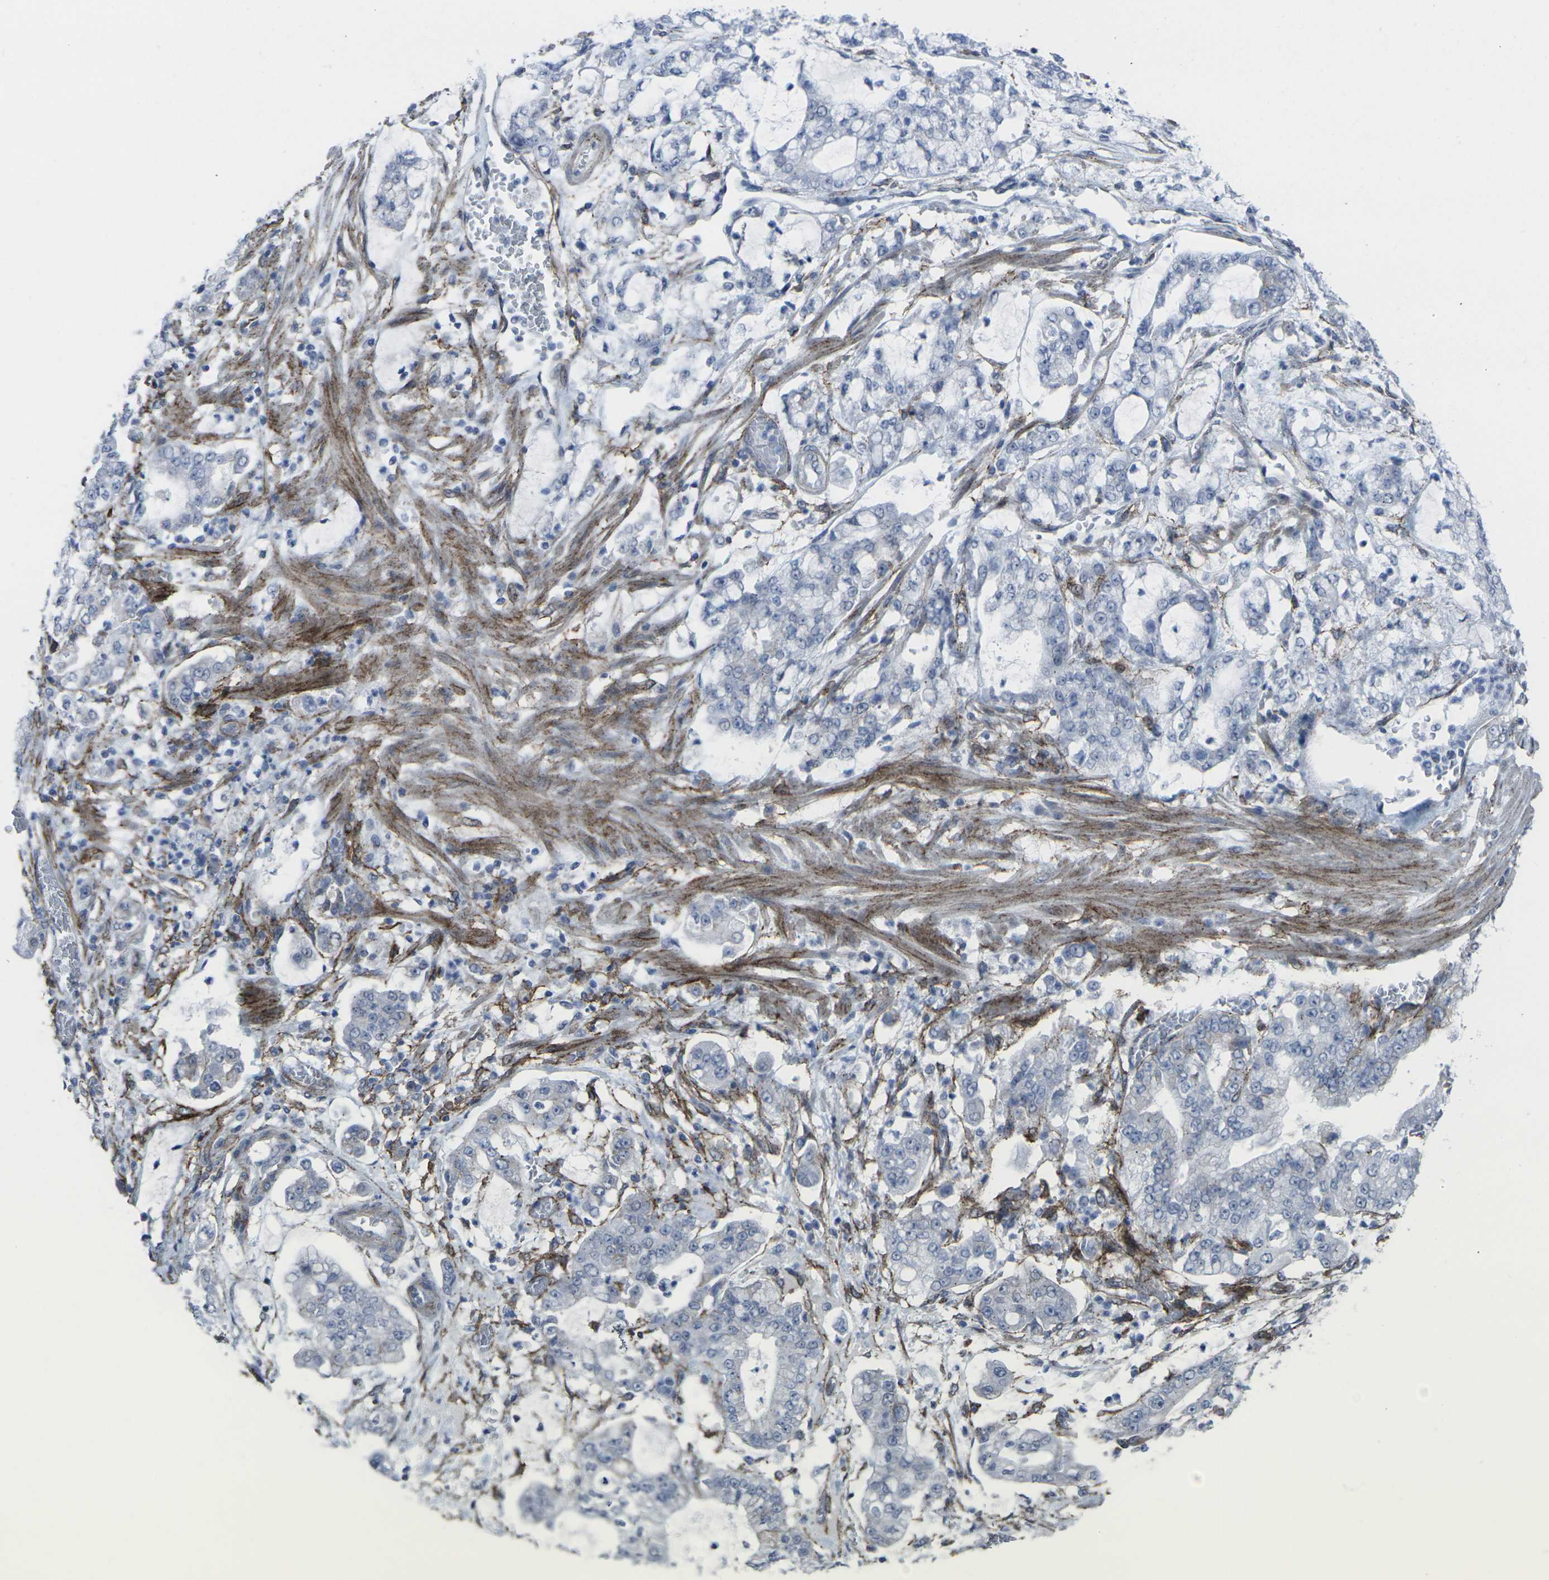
{"staining": {"intensity": "negative", "quantity": "none", "location": "none"}, "tissue": "stomach cancer", "cell_type": "Tumor cells", "image_type": "cancer", "snomed": [{"axis": "morphology", "description": "Adenocarcinoma, NOS"}, {"axis": "topography", "description": "Stomach"}], "caption": "Immunohistochemical staining of adenocarcinoma (stomach) exhibits no significant positivity in tumor cells. (DAB (3,3'-diaminobenzidine) immunohistochemistry with hematoxylin counter stain).", "gene": "CDH11", "patient": {"sex": "male", "age": 76}}